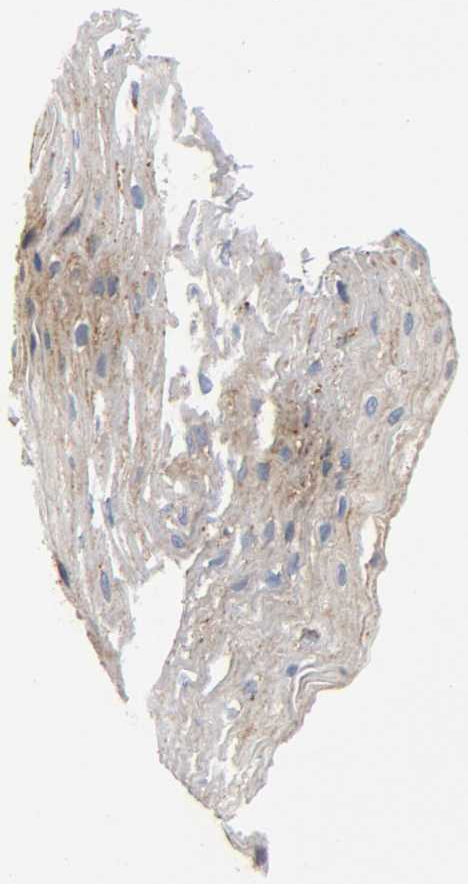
{"staining": {"intensity": "moderate", "quantity": "25%-75%", "location": "cytoplasmic/membranous"}, "tissue": "esophagus", "cell_type": "Squamous epithelial cells", "image_type": "normal", "snomed": [{"axis": "morphology", "description": "Normal tissue, NOS"}, {"axis": "topography", "description": "Esophagus"}], "caption": "Esophagus stained for a protein reveals moderate cytoplasmic/membranous positivity in squamous epithelial cells. The protein of interest is shown in brown color, while the nuclei are stained blue.", "gene": "UCKL1", "patient": {"sex": "male", "age": 48}}